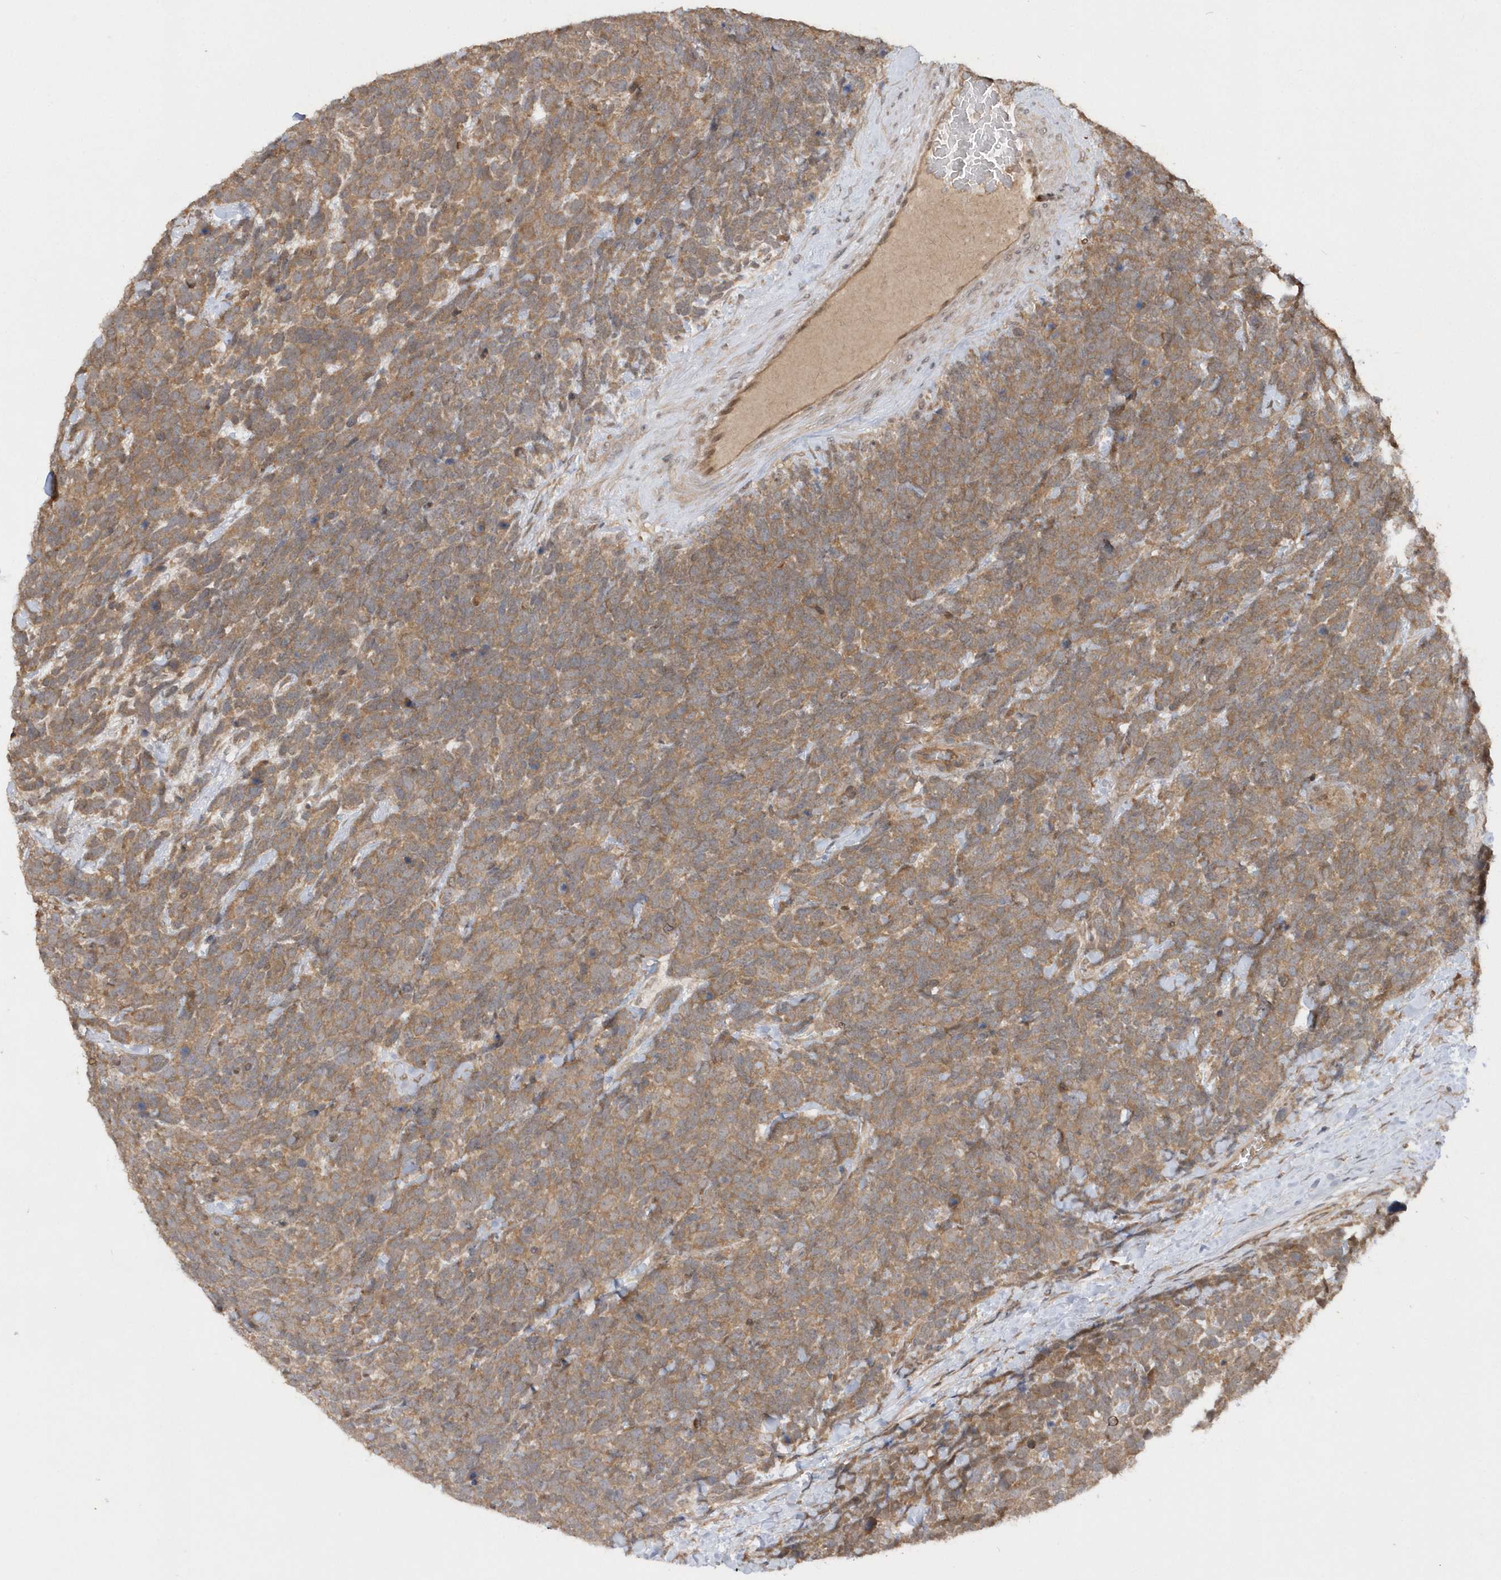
{"staining": {"intensity": "moderate", "quantity": ">75%", "location": "cytoplasmic/membranous"}, "tissue": "urothelial cancer", "cell_type": "Tumor cells", "image_type": "cancer", "snomed": [{"axis": "morphology", "description": "Urothelial carcinoma, High grade"}, {"axis": "topography", "description": "Urinary bladder"}], "caption": "High-grade urothelial carcinoma was stained to show a protein in brown. There is medium levels of moderate cytoplasmic/membranous staining in about >75% of tumor cells. (brown staining indicates protein expression, while blue staining denotes nuclei).", "gene": "RPE", "patient": {"sex": "female", "age": 82}}